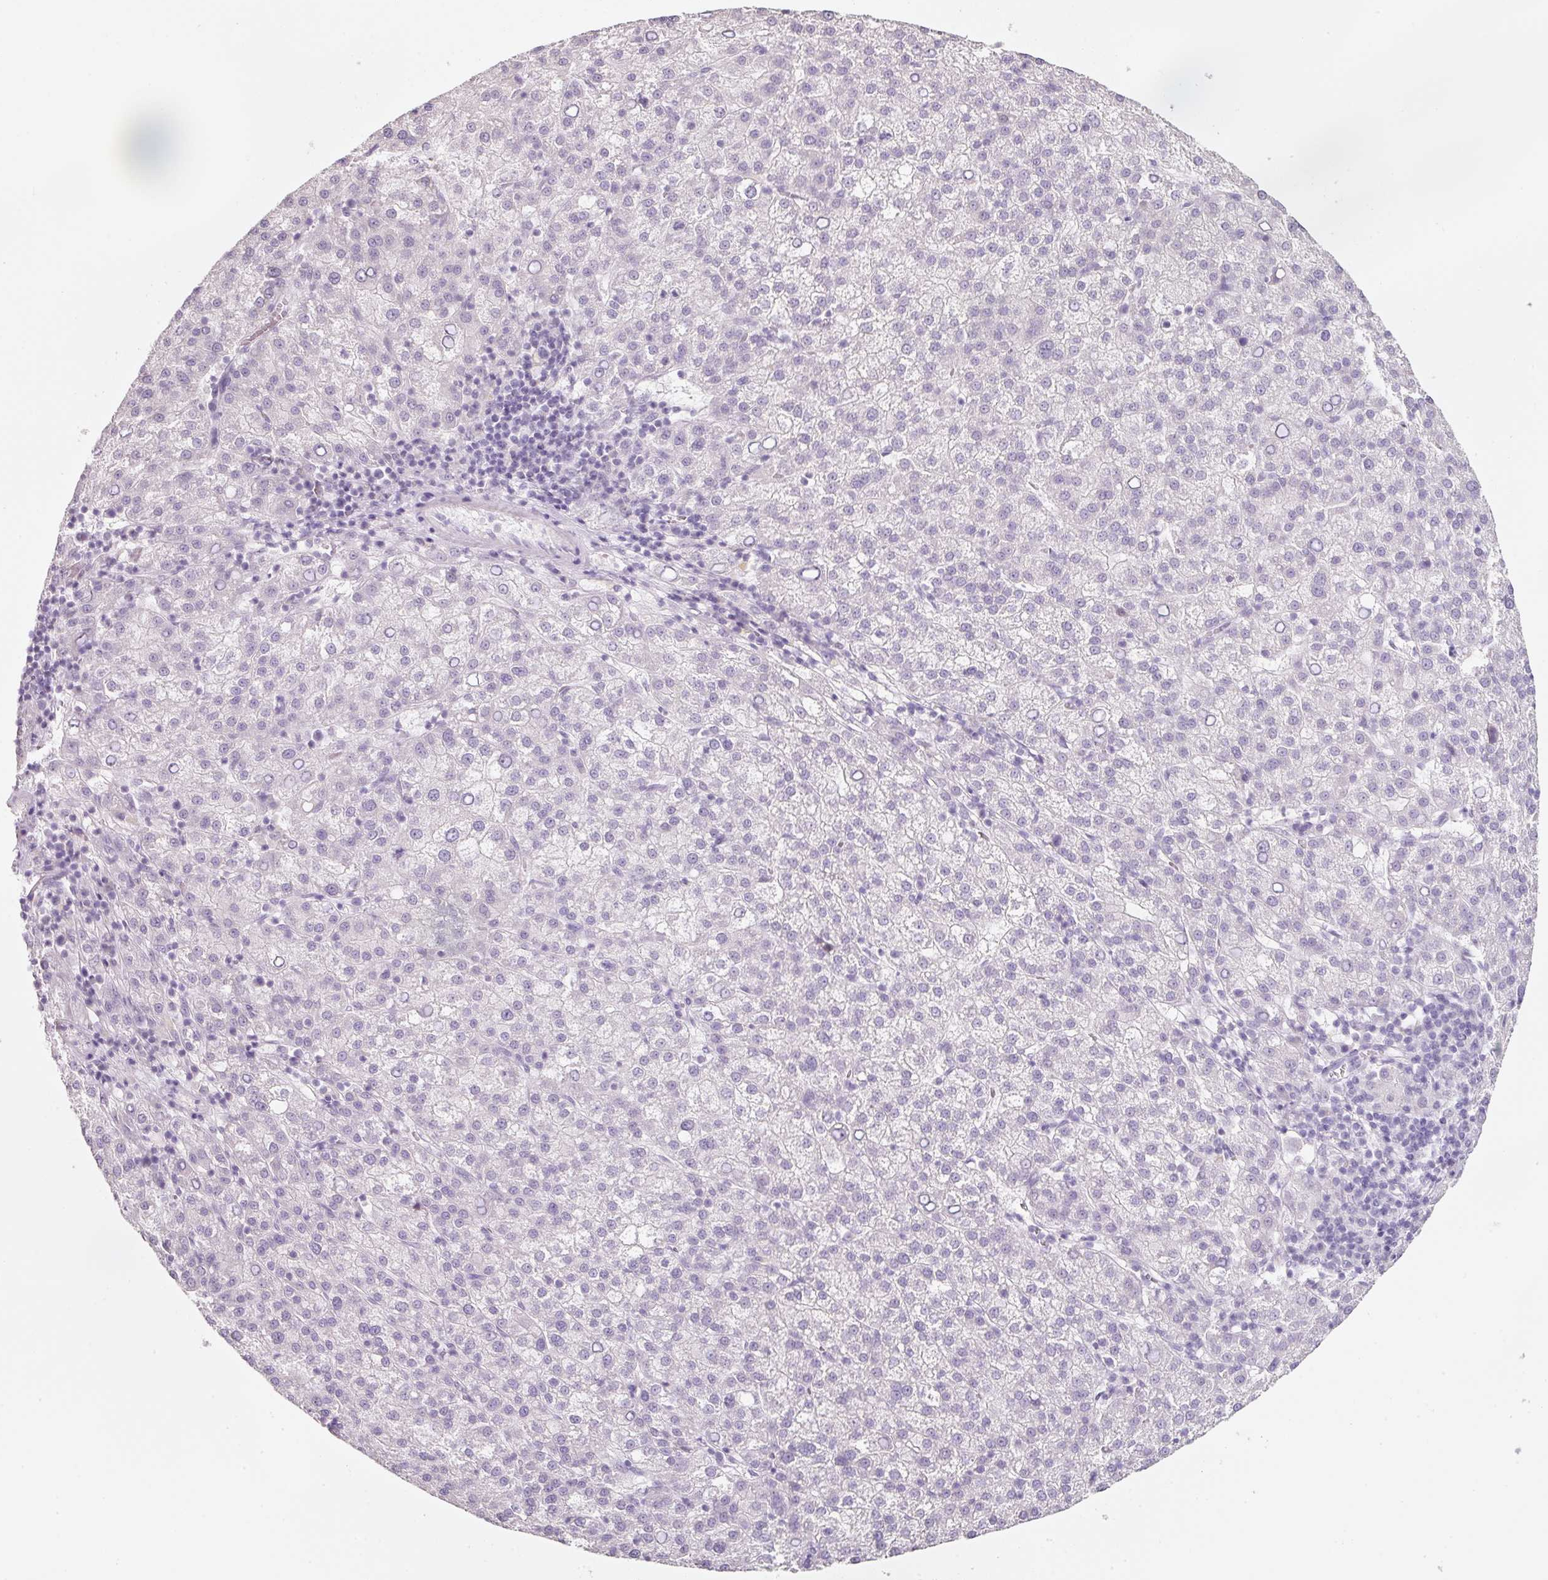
{"staining": {"intensity": "negative", "quantity": "none", "location": "none"}, "tissue": "liver cancer", "cell_type": "Tumor cells", "image_type": "cancer", "snomed": [{"axis": "morphology", "description": "Carcinoma, Hepatocellular, NOS"}, {"axis": "topography", "description": "Liver"}], "caption": "Protein analysis of hepatocellular carcinoma (liver) reveals no significant expression in tumor cells. (Stains: DAB (3,3'-diaminobenzidine) IHC with hematoxylin counter stain, Microscopy: brightfield microscopy at high magnification).", "gene": "ENSG00000206549", "patient": {"sex": "female", "age": 58}}